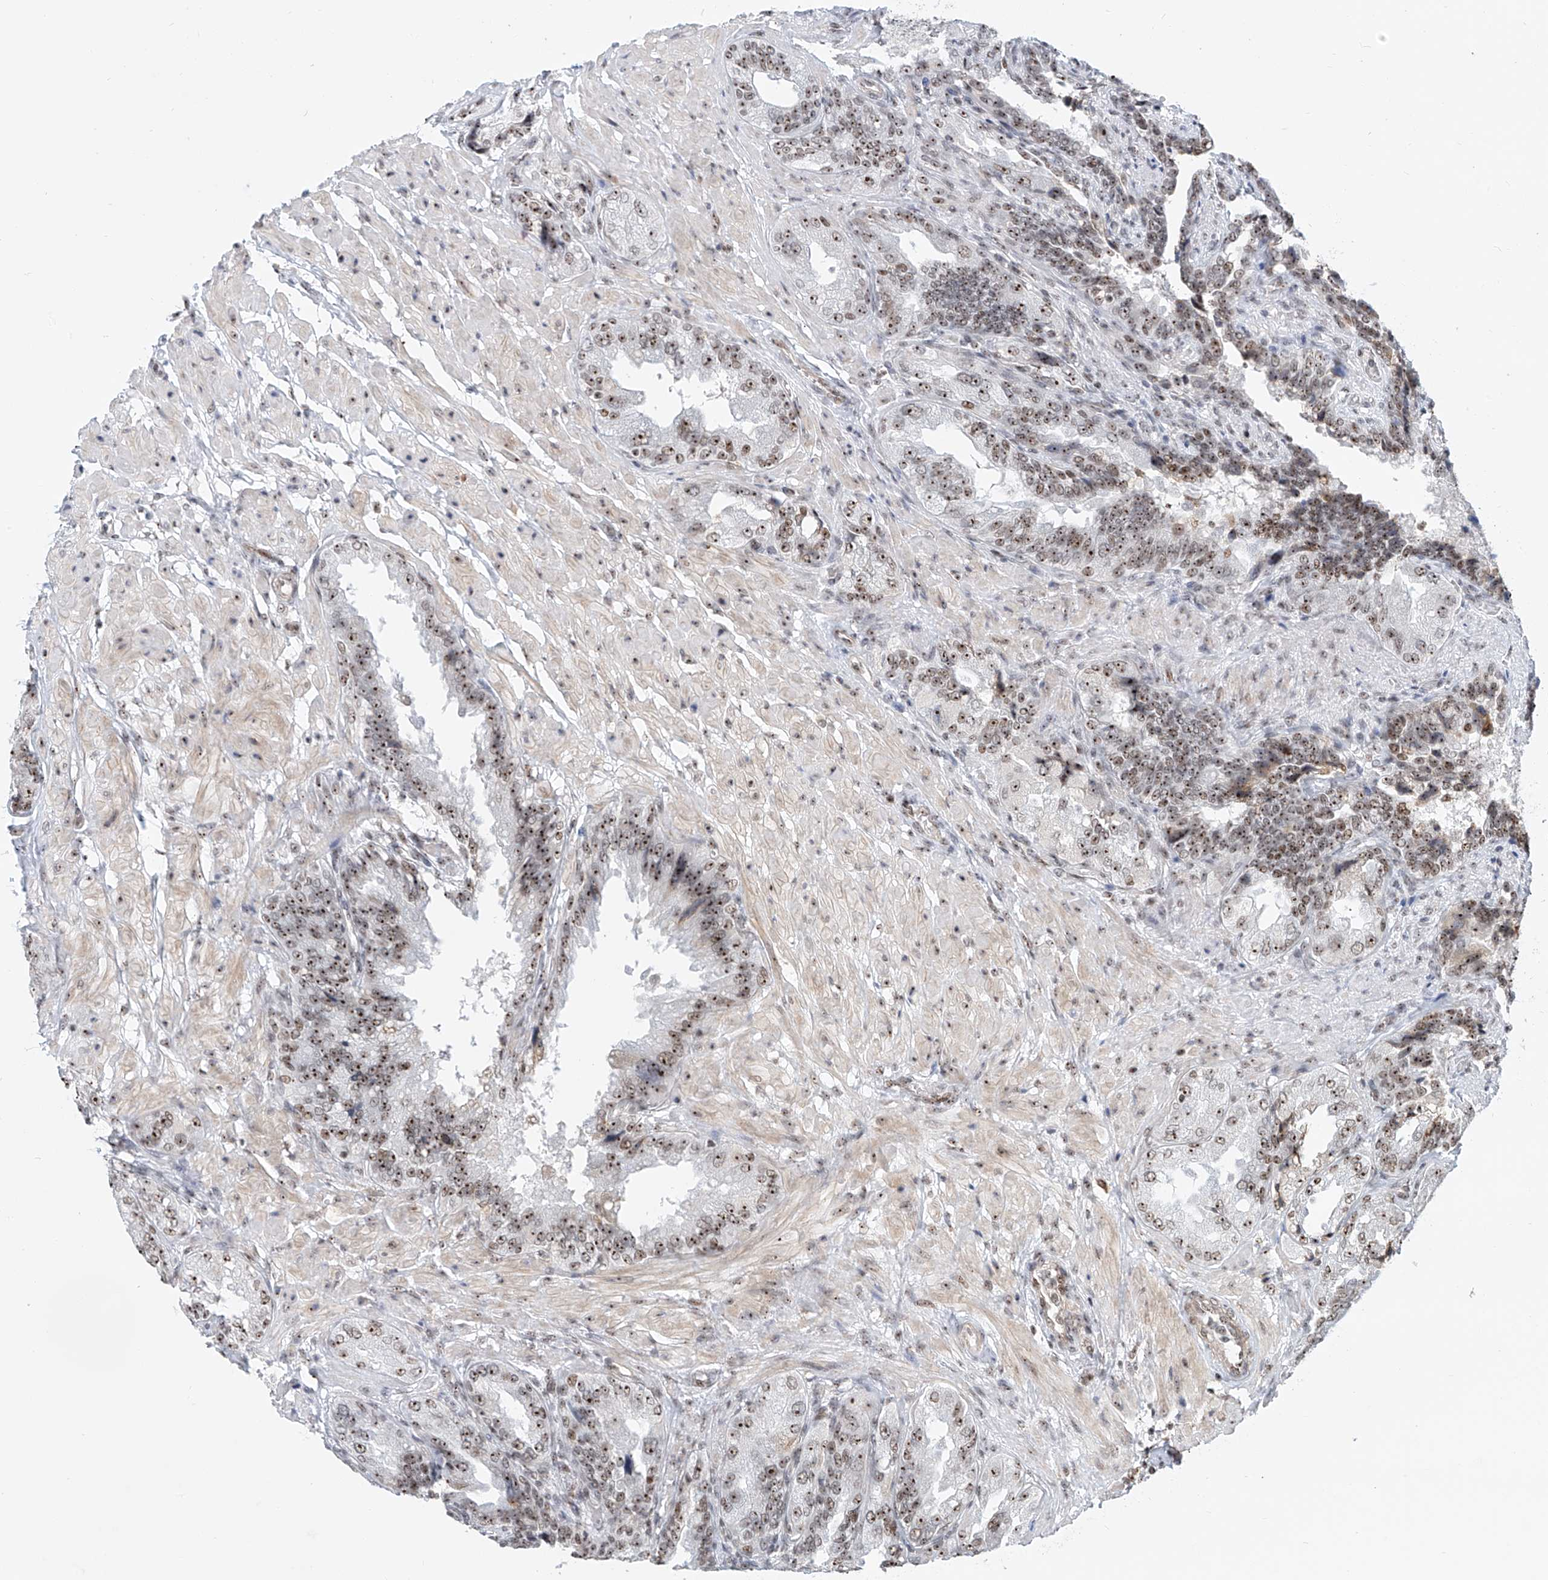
{"staining": {"intensity": "moderate", "quantity": ">75%", "location": "nuclear"}, "tissue": "seminal vesicle", "cell_type": "Glandular cells", "image_type": "normal", "snomed": [{"axis": "morphology", "description": "Normal tissue, NOS"}, {"axis": "topography", "description": "Seminal veicle"}, {"axis": "topography", "description": "Peripheral nerve tissue"}], "caption": "Brown immunohistochemical staining in benign seminal vesicle reveals moderate nuclear positivity in about >75% of glandular cells.", "gene": "PRUNE2", "patient": {"sex": "male", "age": 63}}